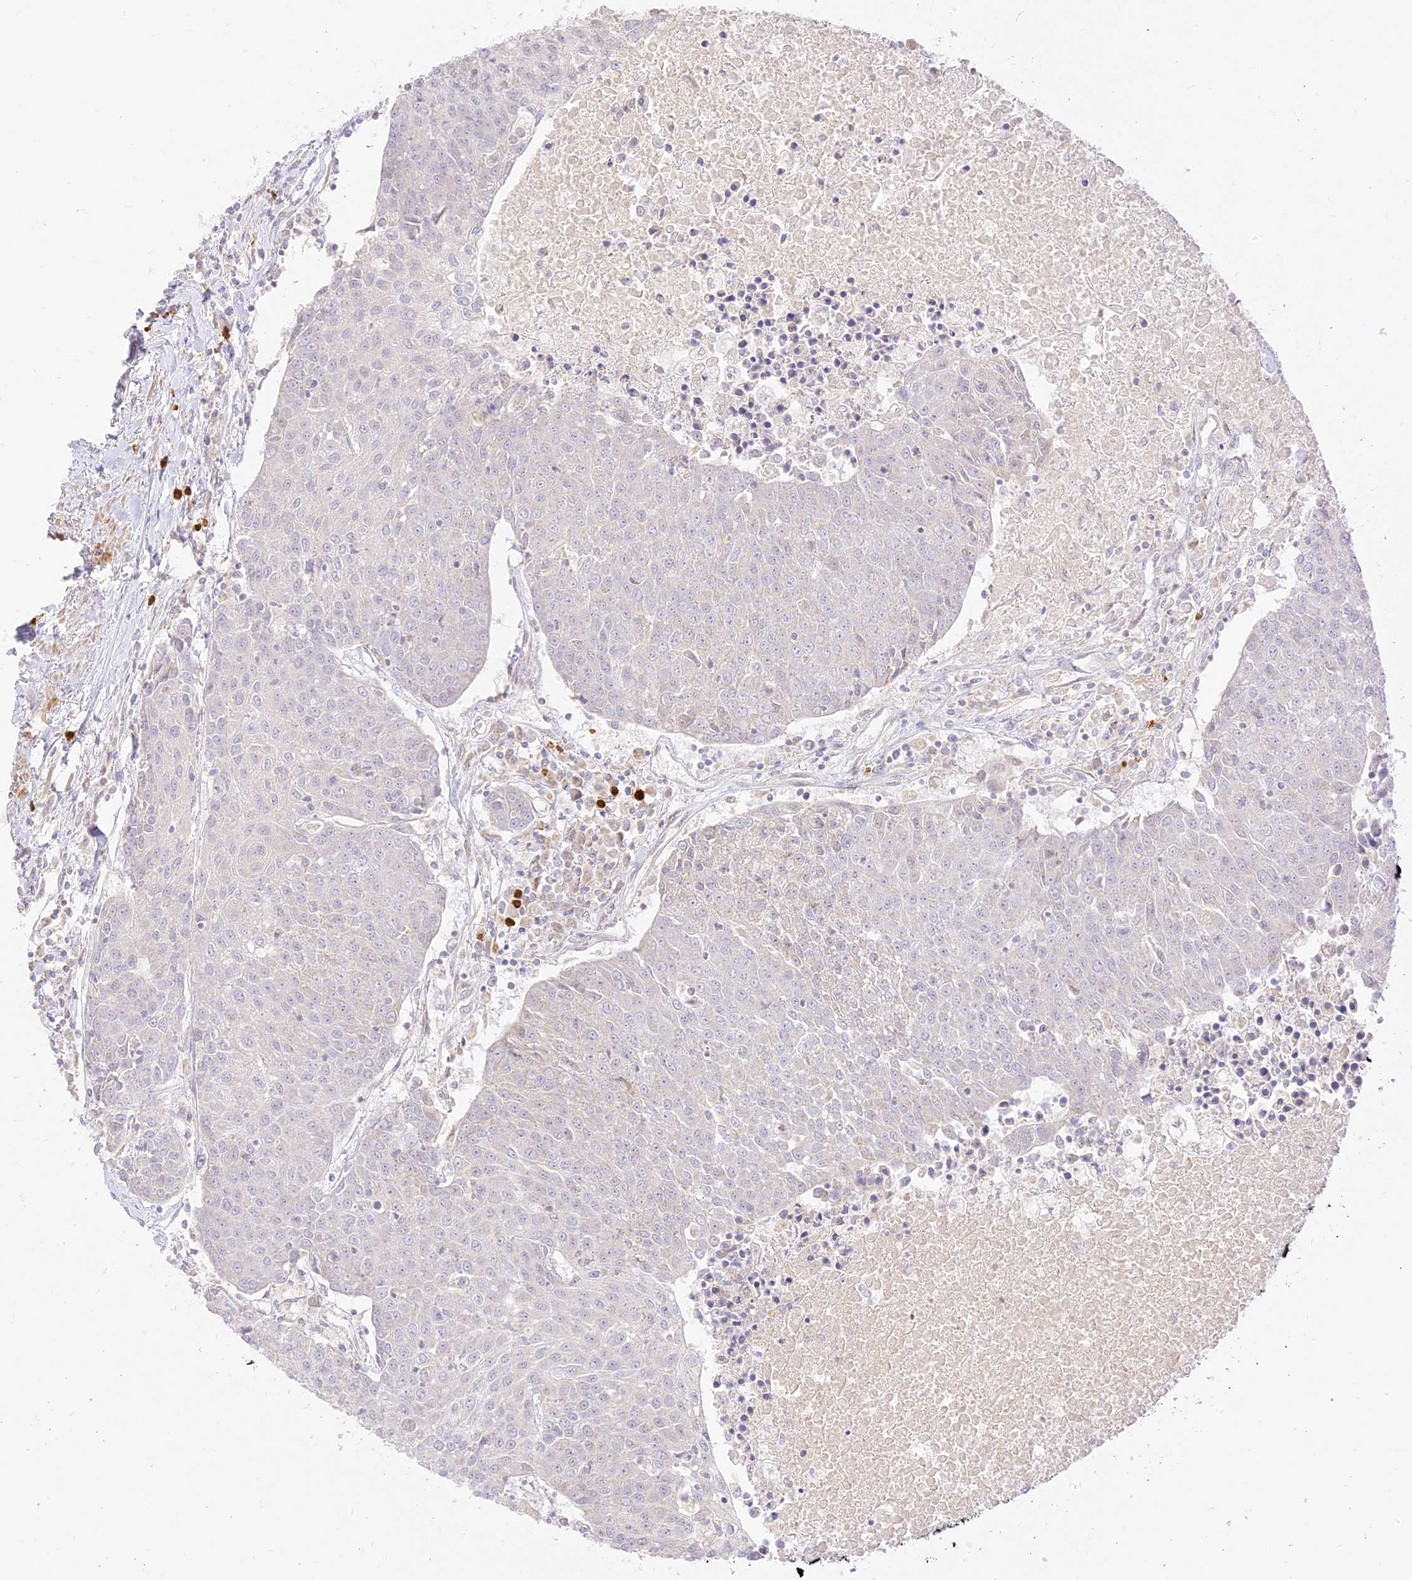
{"staining": {"intensity": "negative", "quantity": "none", "location": "none"}, "tissue": "urothelial cancer", "cell_type": "Tumor cells", "image_type": "cancer", "snomed": [{"axis": "morphology", "description": "Urothelial carcinoma, High grade"}, {"axis": "topography", "description": "Urinary bladder"}], "caption": "There is no significant expression in tumor cells of urothelial carcinoma (high-grade). (DAB (3,3'-diaminobenzidine) immunohistochemistry (IHC), high magnification).", "gene": "LRRC15", "patient": {"sex": "female", "age": 85}}